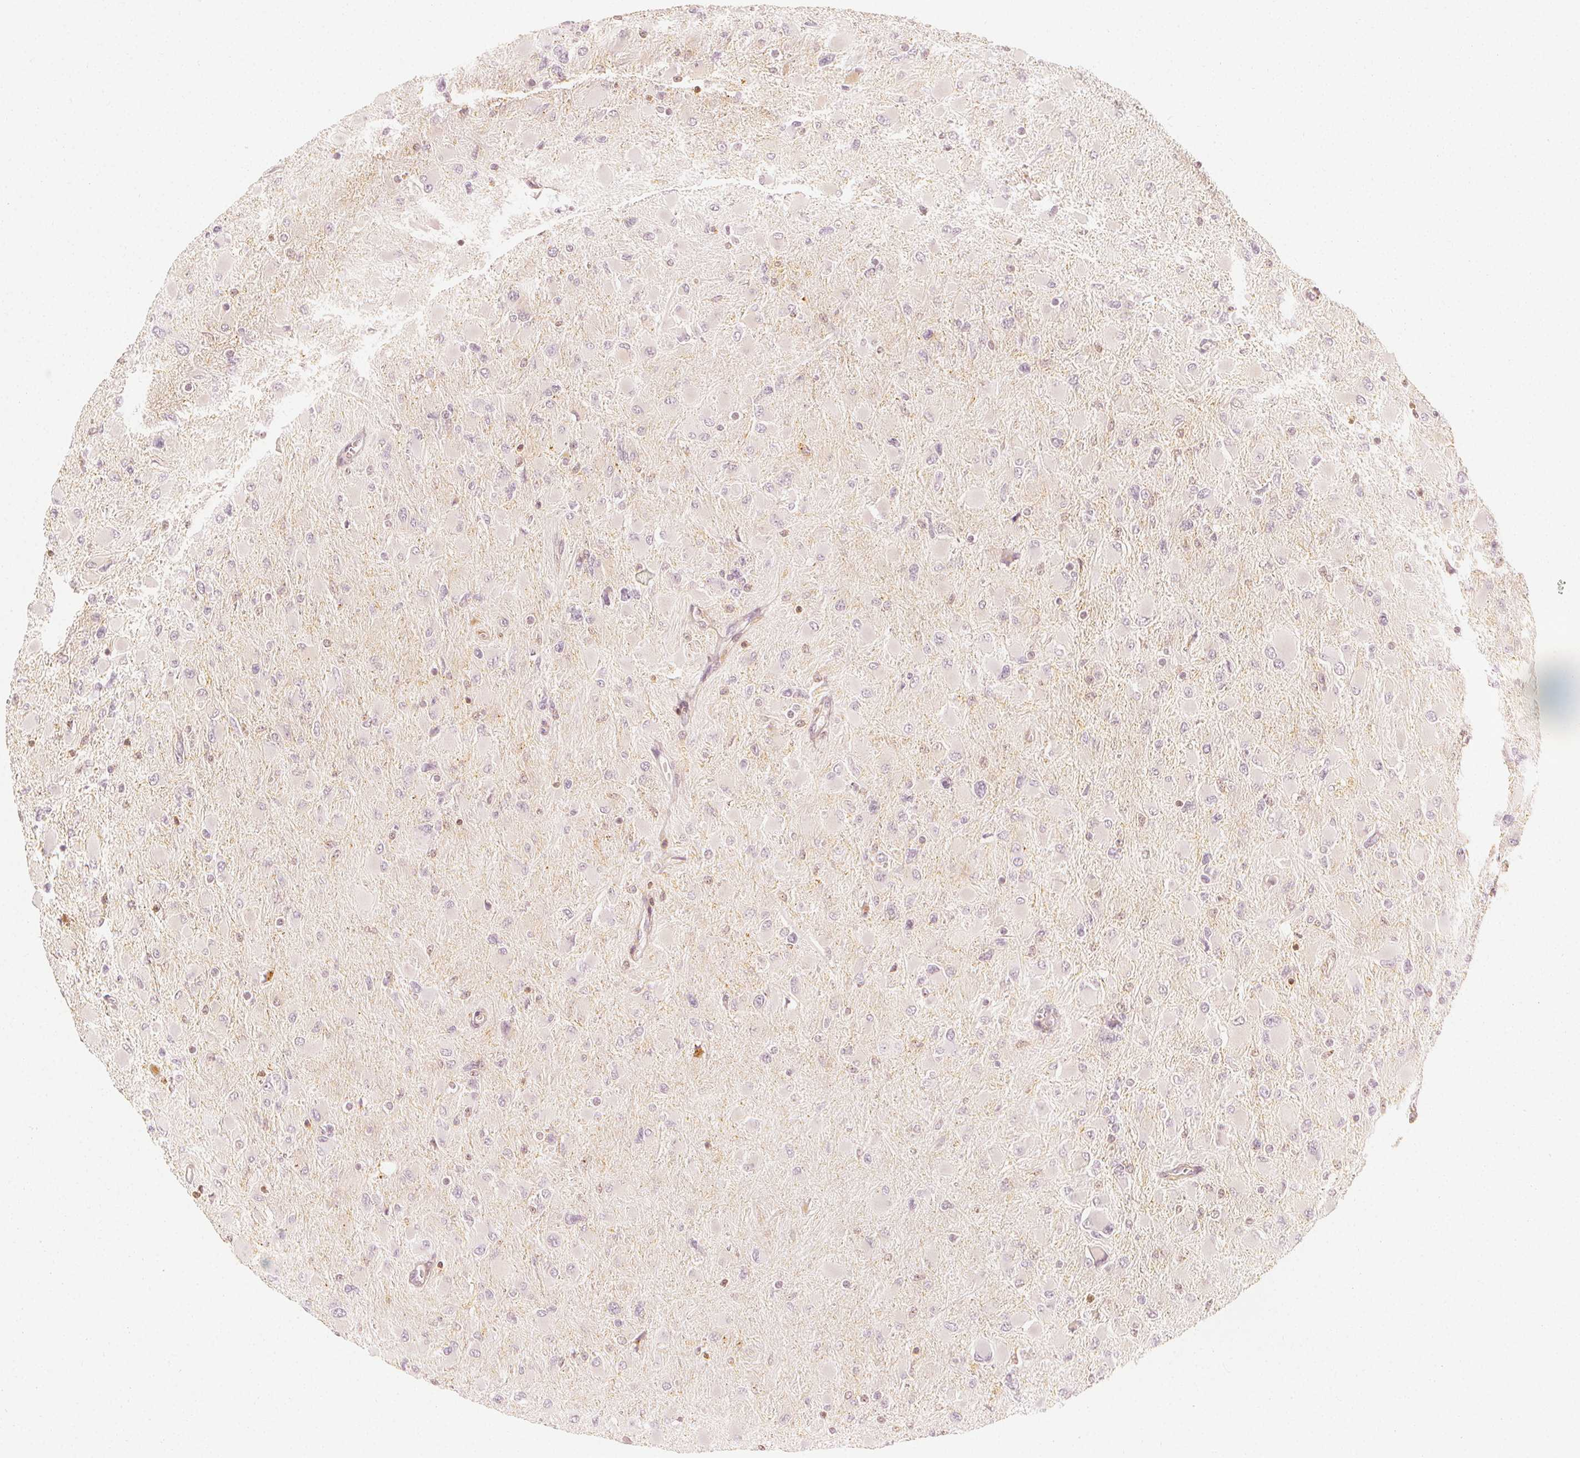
{"staining": {"intensity": "negative", "quantity": "none", "location": "none"}, "tissue": "glioma", "cell_type": "Tumor cells", "image_type": "cancer", "snomed": [{"axis": "morphology", "description": "Glioma, malignant, High grade"}, {"axis": "topography", "description": "Cerebral cortex"}], "caption": "Micrograph shows no protein staining in tumor cells of high-grade glioma (malignant) tissue.", "gene": "ARHGAP26", "patient": {"sex": "female", "age": 36}}